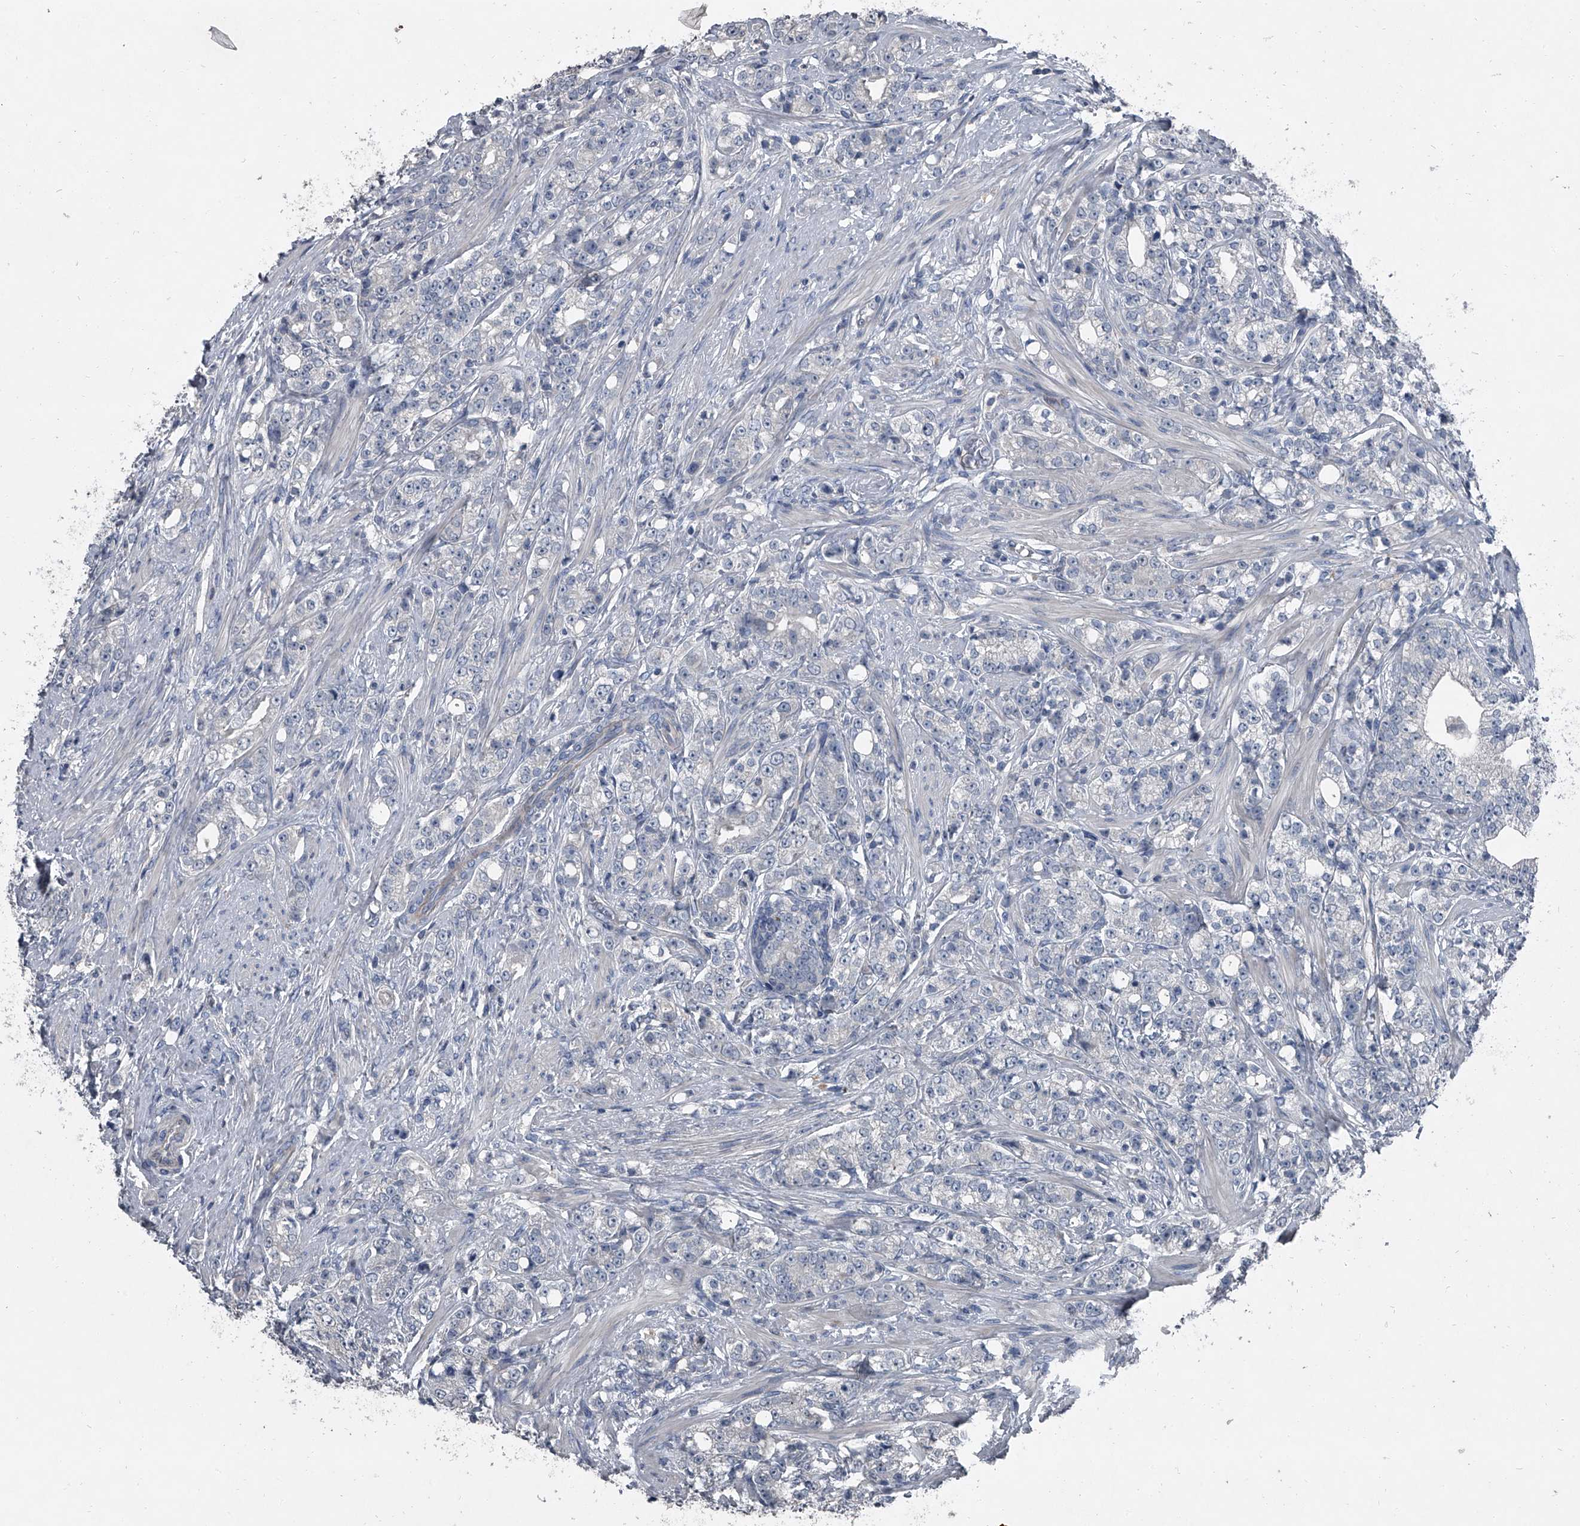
{"staining": {"intensity": "negative", "quantity": "none", "location": "none"}, "tissue": "prostate cancer", "cell_type": "Tumor cells", "image_type": "cancer", "snomed": [{"axis": "morphology", "description": "Adenocarcinoma, High grade"}, {"axis": "topography", "description": "Prostate"}], "caption": "IHC of prostate cancer (high-grade adenocarcinoma) reveals no expression in tumor cells.", "gene": "HEPHL1", "patient": {"sex": "male", "age": 69}}